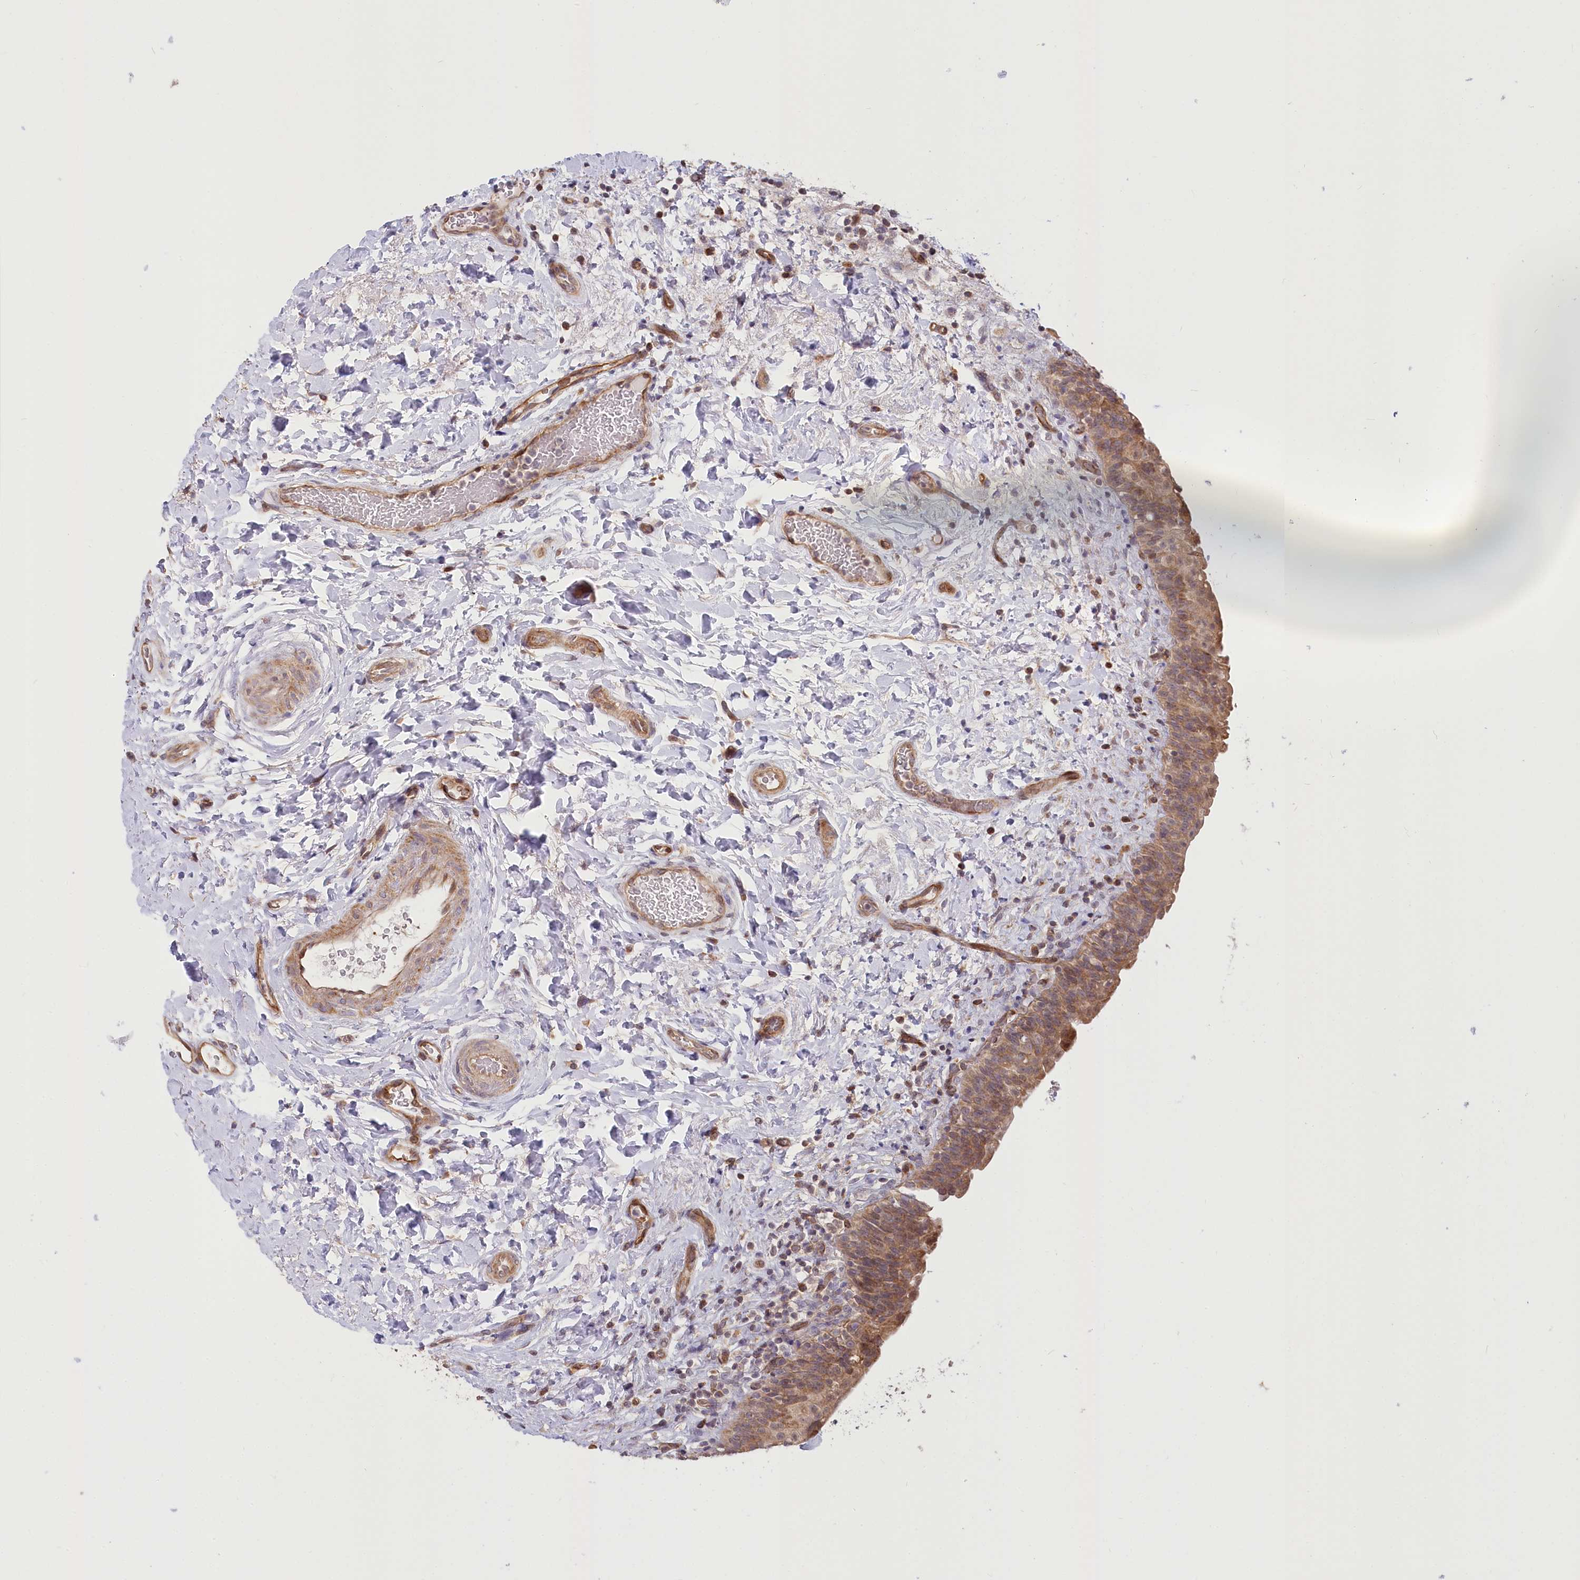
{"staining": {"intensity": "moderate", "quantity": ">75%", "location": "cytoplasmic/membranous,nuclear"}, "tissue": "urinary bladder", "cell_type": "Urothelial cells", "image_type": "normal", "snomed": [{"axis": "morphology", "description": "Normal tissue, NOS"}, {"axis": "topography", "description": "Urinary bladder"}], "caption": "Protein staining exhibits moderate cytoplasmic/membranous,nuclear expression in about >75% of urothelial cells in benign urinary bladder.", "gene": "CEP70", "patient": {"sex": "male", "age": 83}}